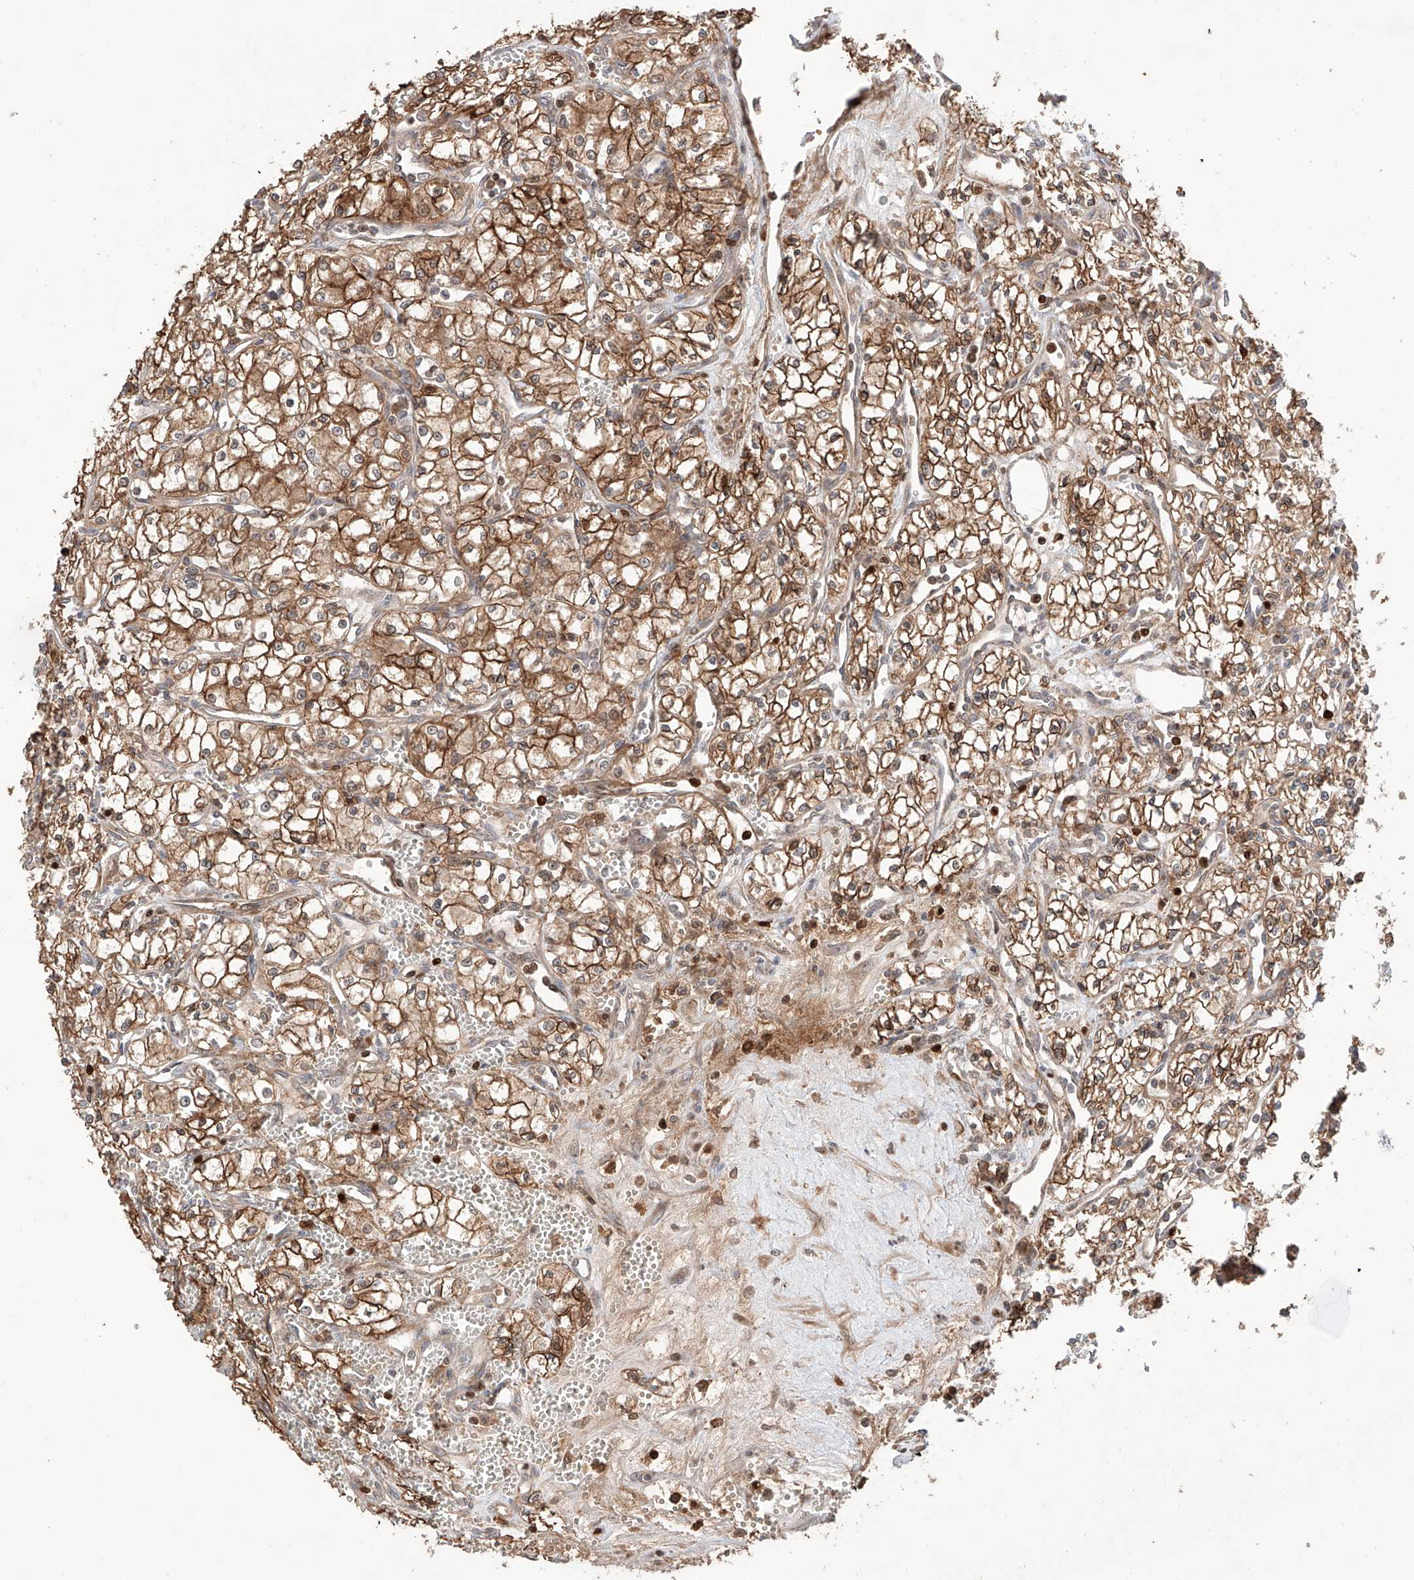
{"staining": {"intensity": "strong", "quantity": ">75%", "location": "cytoplasmic/membranous"}, "tissue": "renal cancer", "cell_type": "Tumor cells", "image_type": "cancer", "snomed": [{"axis": "morphology", "description": "Adenocarcinoma, NOS"}, {"axis": "topography", "description": "Kidney"}], "caption": "IHC image of neoplastic tissue: human renal cancer stained using IHC demonstrates high levels of strong protein expression localized specifically in the cytoplasmic/membranous of tumor cells, appearing as a cytoplasmic/membranous brown color.", "gene": "IGSF22", "patient": {"sex": "male", "age": 59}}